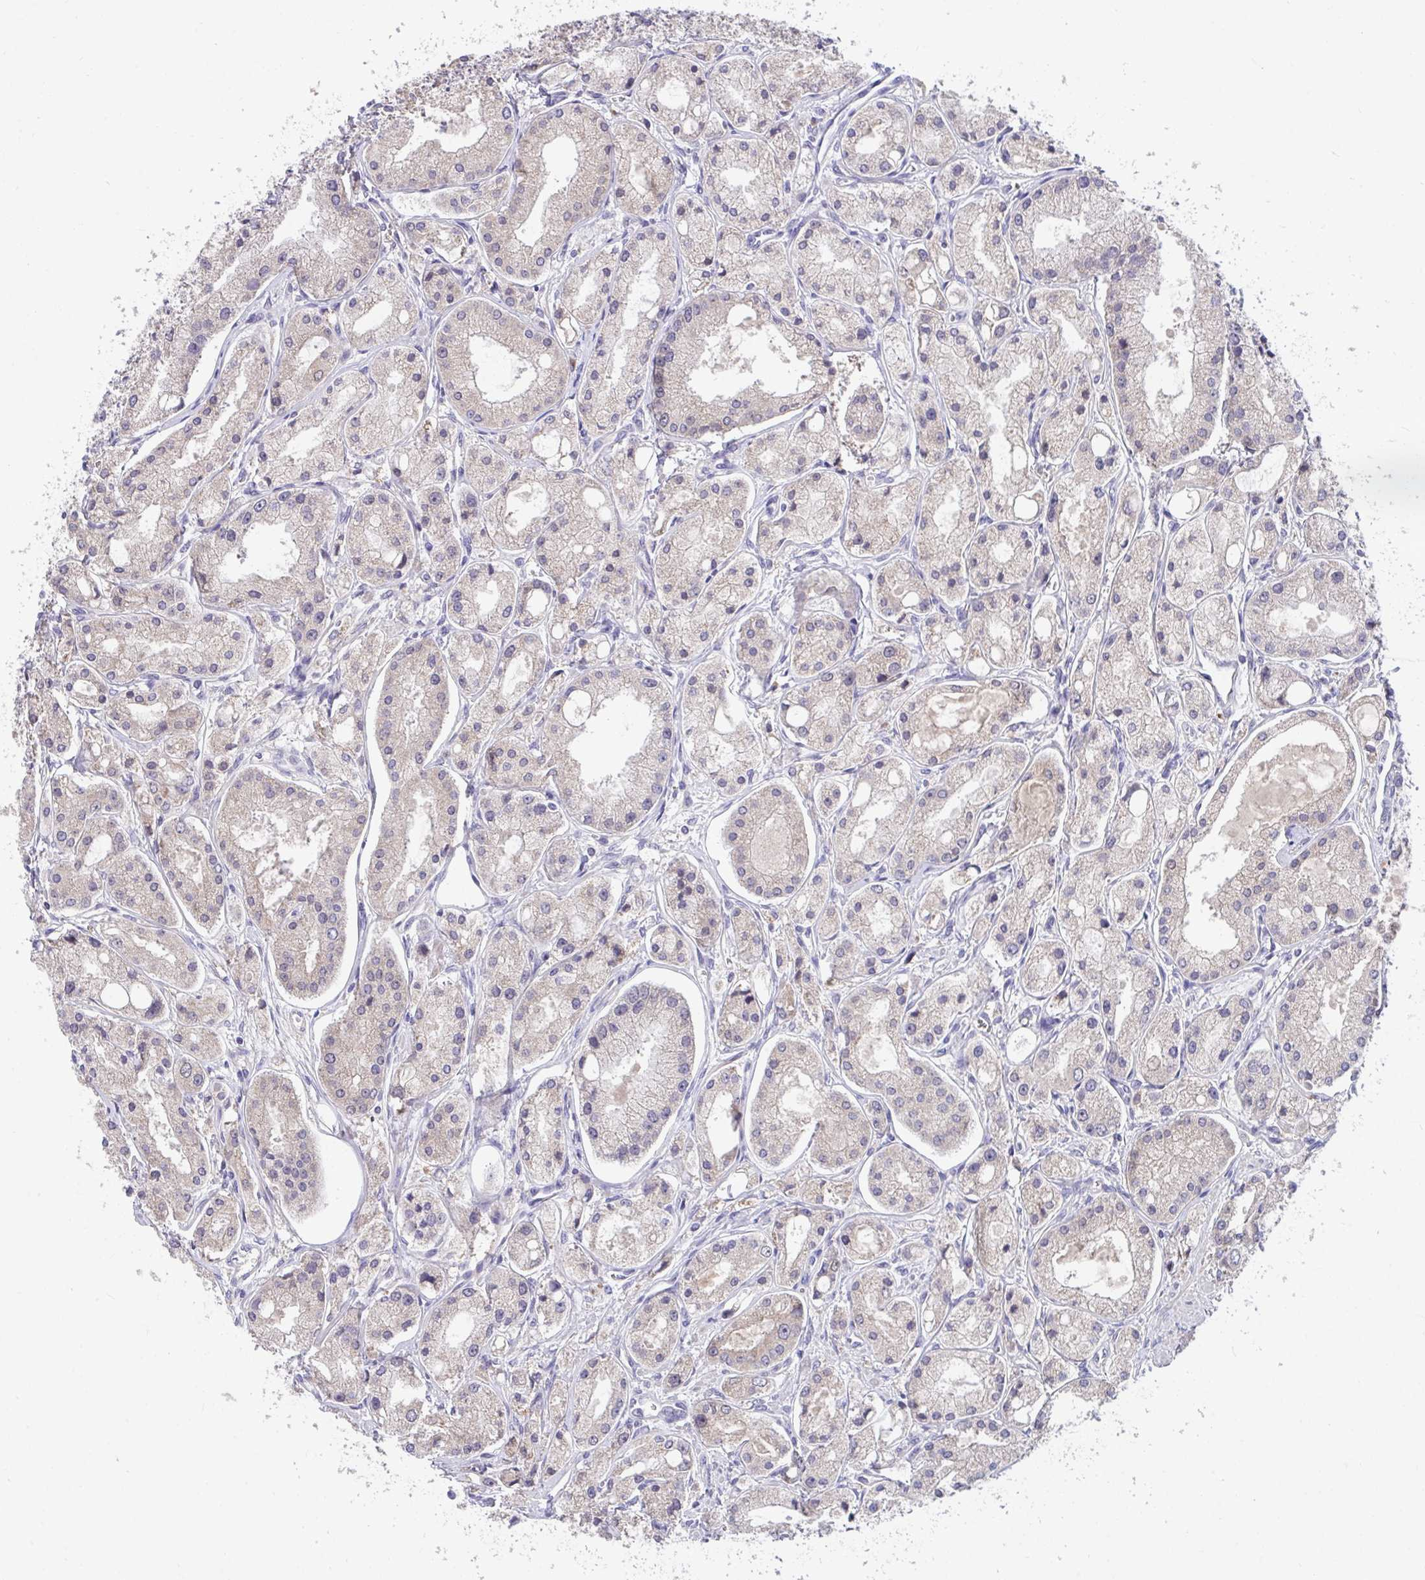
{"staining": {"intensity": "weak", "quantity": "<25%", "location": "cytoplasmic/membranous"}, "tissue": "prostate cancer", "cell_type": "Tumor cells", "image_type": "cancer", "snomed": [{"axis": "morphology", "description": "Adenocarcinoma, High grade"}, {"axis": "topography", "description": "Prostate"}], "caption": "Immunohistochemistry of prostate cancer reveals no staining in tumor cells. (IHC, brightfield microscopy, high magnification).", "gene": "SUSD4", "patient": {"sex": "male", "age": 66}}